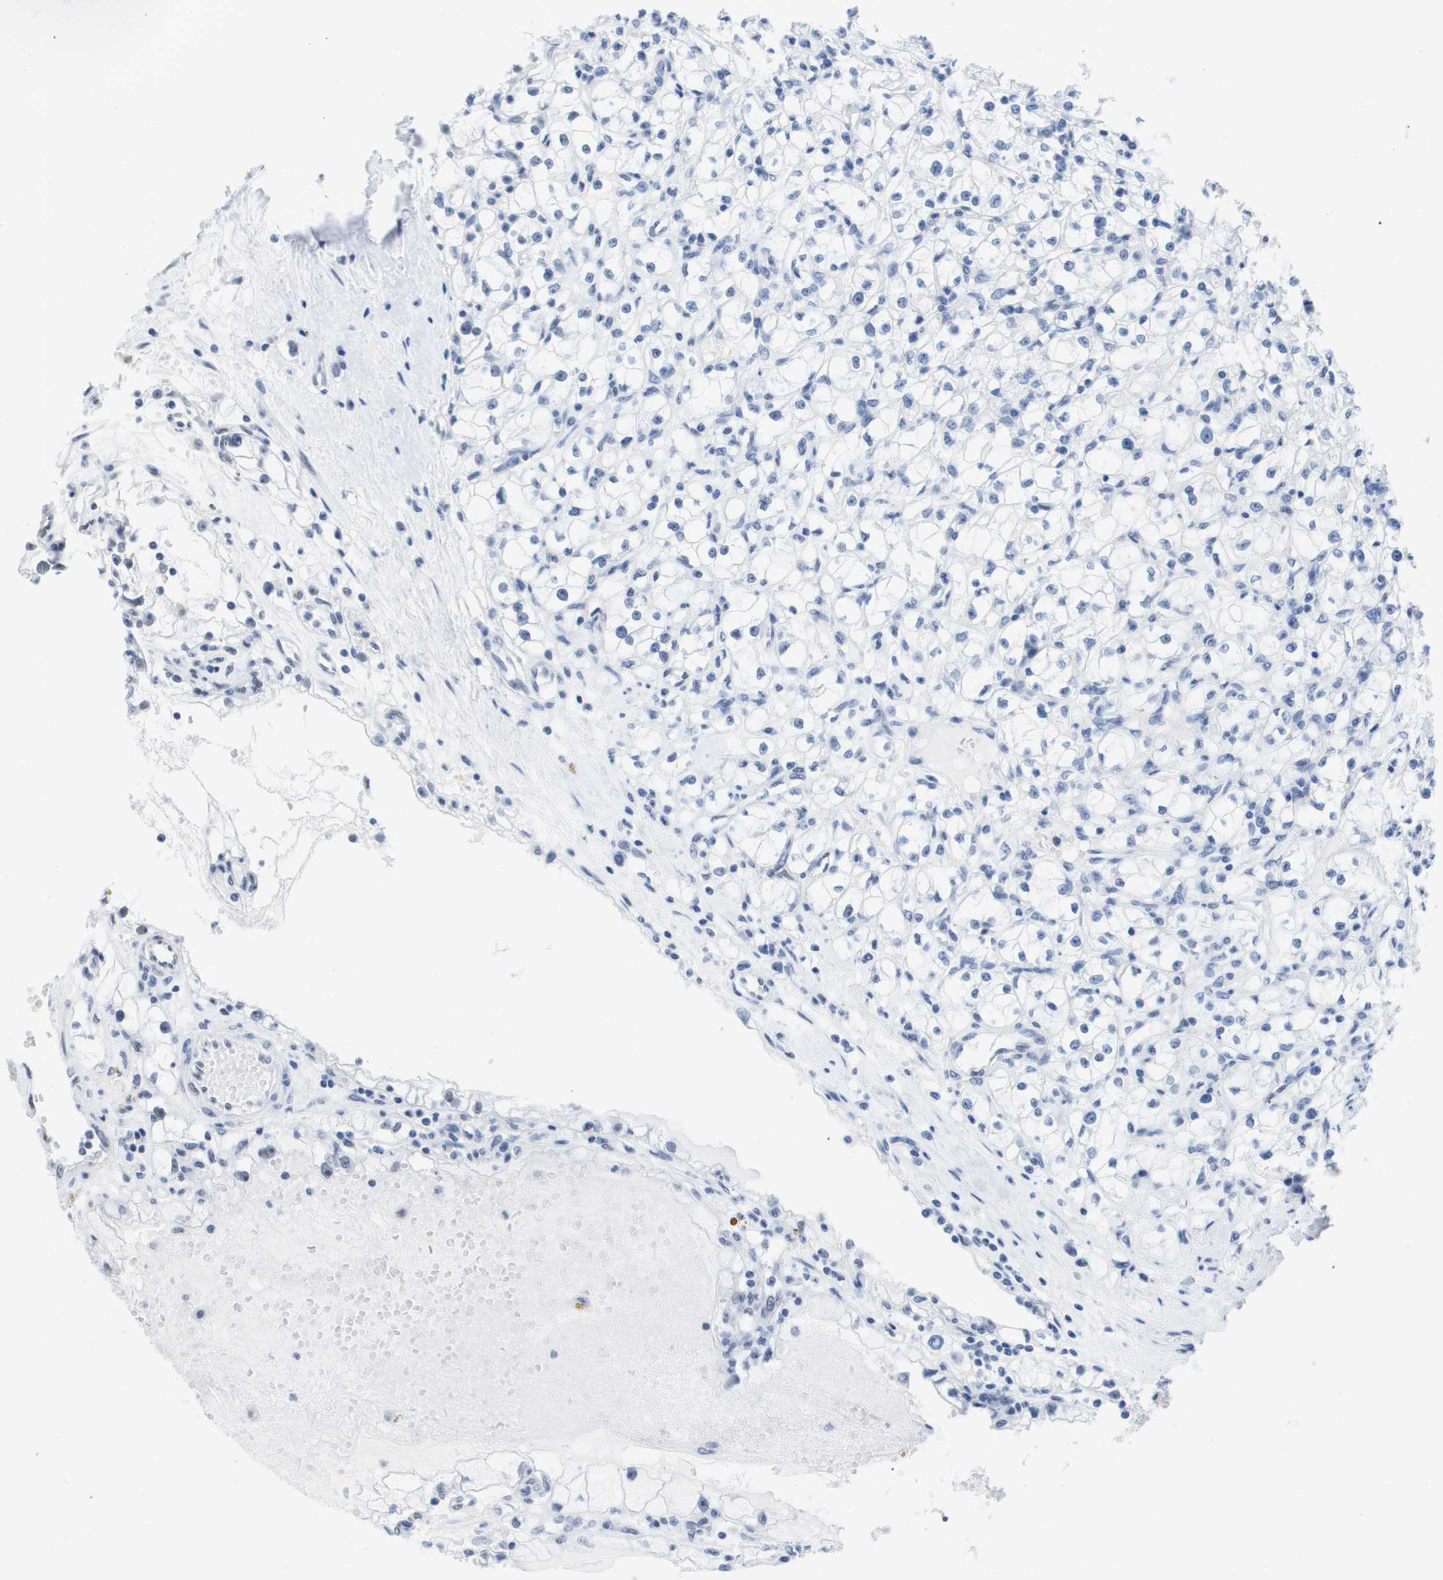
{"staining": {"intensity": "negative", "quantity": "none", "location": "none"}, "tissue": "renal cancer", "cell_type": "Tumor cells", "image_type": "cancer", "snomed": [{"axis": "morphology", "description": "Adenocarcinoma, NOS"}, {"axis": "topography", "description": "Kidney"}], "caption": "IHC photomicrograph of renal adenocarcinoma stained for a protein (brown), which demonstrates no staining in tumor cells.", "gene": "ISY1", "patient": {"sex": "male", "age": 56}}